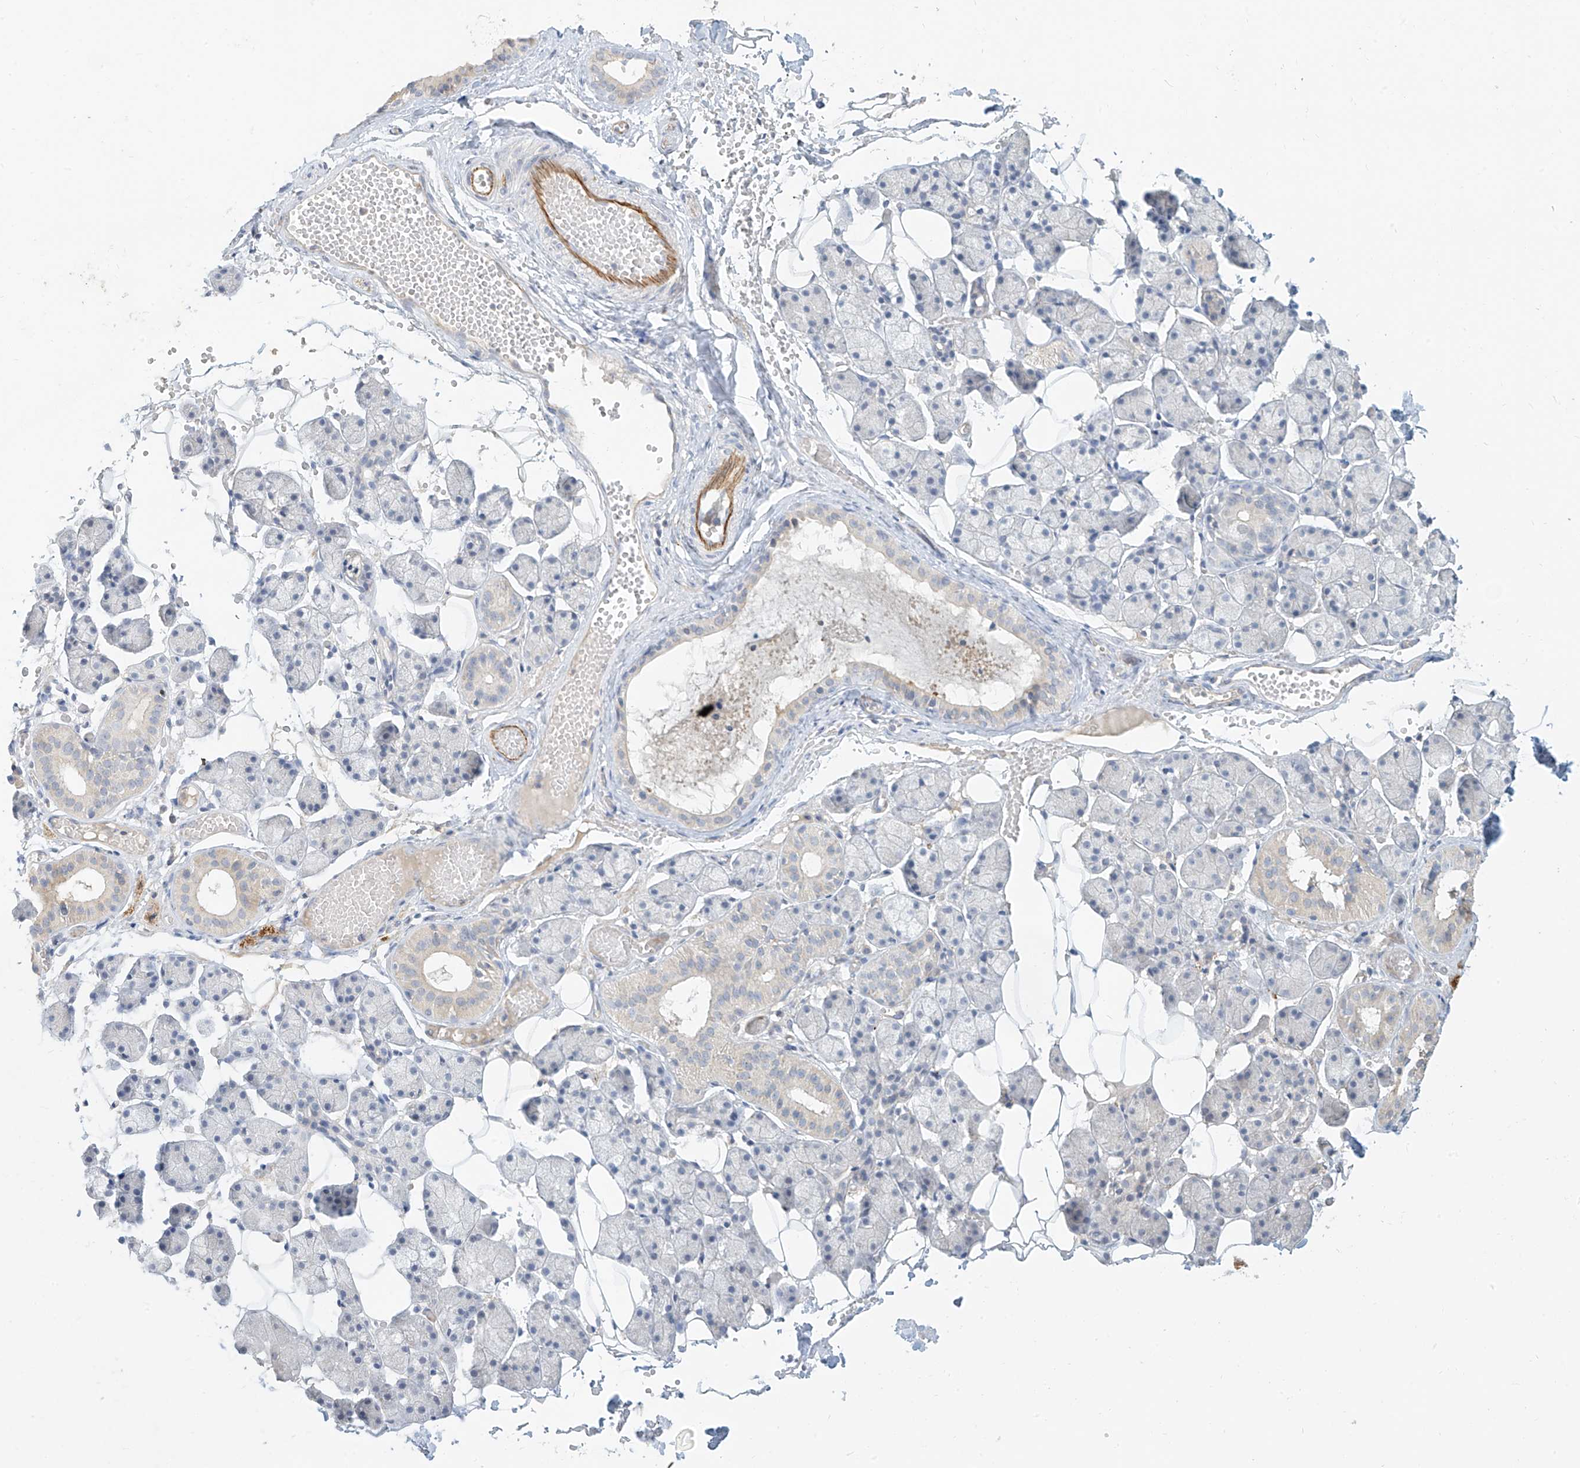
{"staining": {"intensity": "weak", "quantity": "<25%", "location": "cytoplasmic/membranous"}, "tissue": "salivary gland", "cell_type": "Glandular cells", "image_type": "normal", "snomed": [{"axis": "morphology", "description": "Normal tissue, NOS"}, {"axis": "topography", "description": "Salivary gland"}], "caption": "DAB immunohistochemical staining of normal salivary gland exhibits no significant staining in glandular cells.", "gene": "C2orf42", "patient": {"sex": "female", "age": 33}}